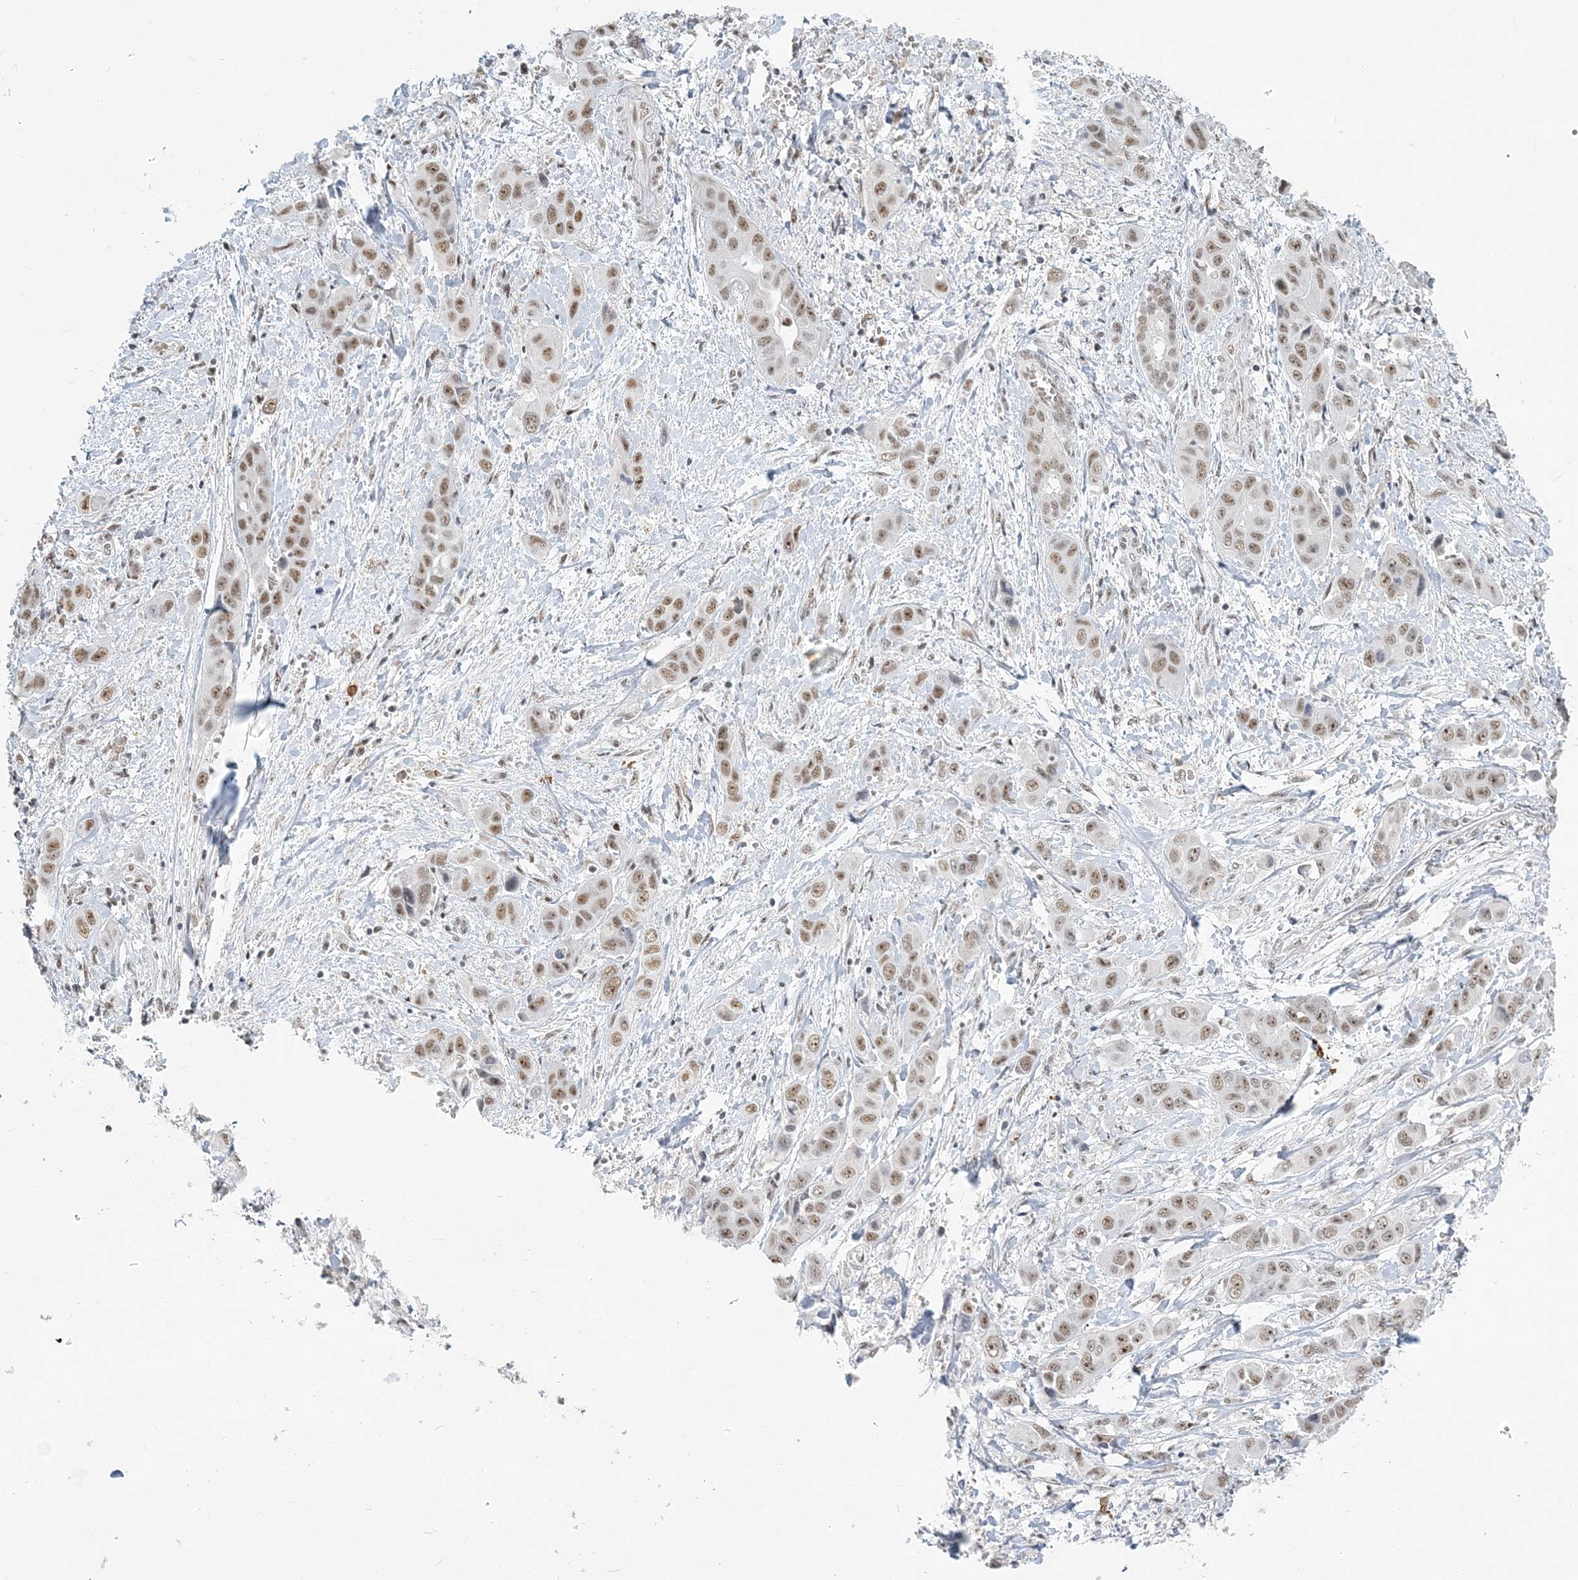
{"staining": {"intensity": "moderate", "quantity": ">75%", "location": "nuclear"}, "tissue": "liver cancer", "cell_type": "Tumor cells", "image_type": "cancer", "snomed": [{"axis": "morphology", "description": "Cholangiocarcinoma"}, {"axis": "topography", "description": "Liver"}], "caption": "Immunohistochemical staining of human cholangiocarcinoma (liver) exhibits moderate nuclear protein staining in about >75% of tumor cells.", "gene": "PLRG1", "patient": {"sex": "female", "age": 52}}